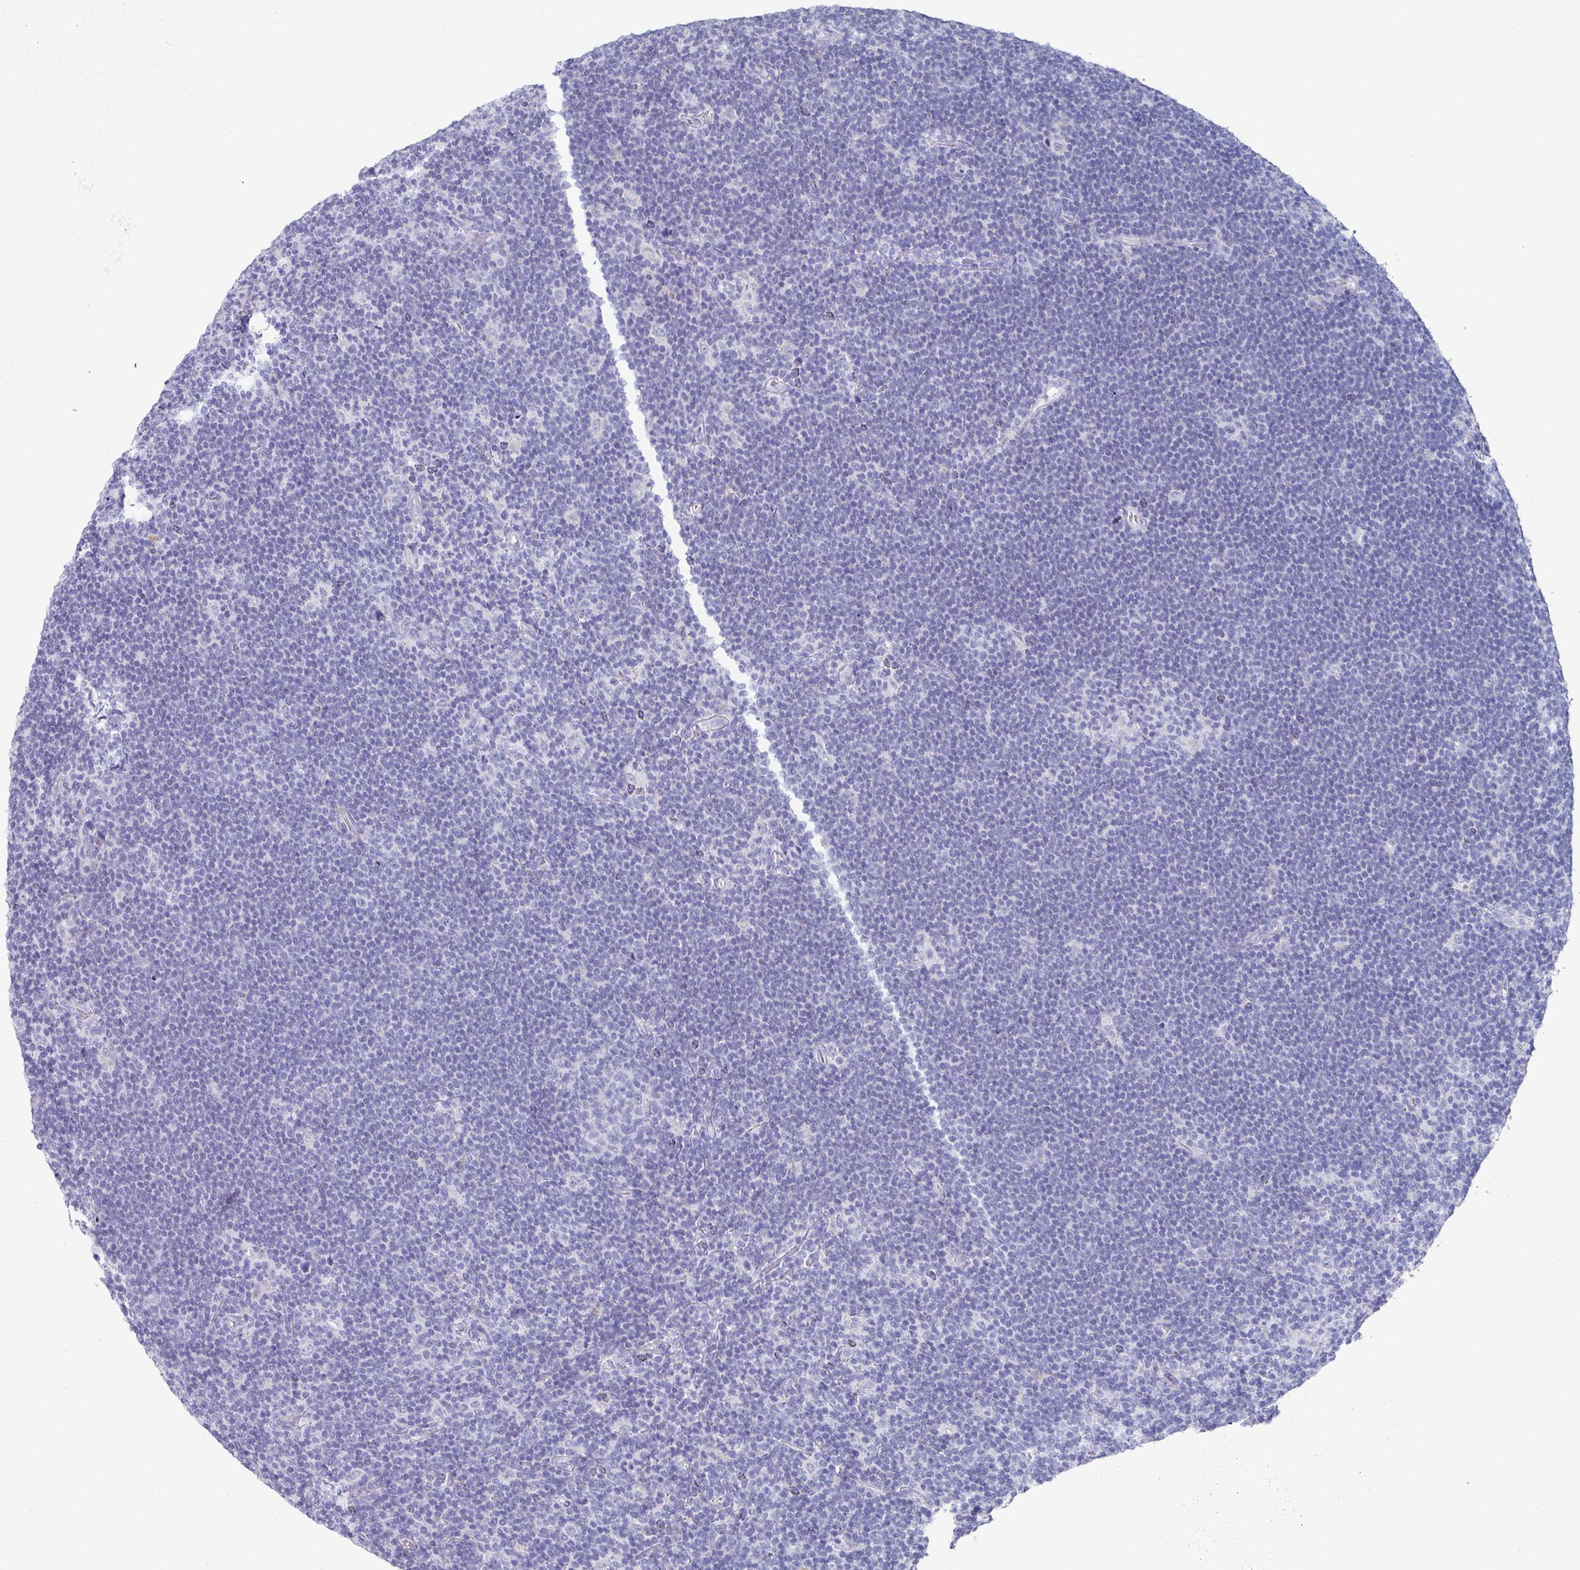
{"staining": {"intensity": "negative", "quantity": "none", "location": "none"}, "tissue": "lymphoma", "cell_type": "Tumor cells", "image_type": "cancer", "snomed": [{"axis": "morphology", "description": "Hodgkin's disease, NOS"}, {"axis": "topography", "description": "Lymph node"}], "caption": "Immunohistochemical staining of human lymphoma reveals no significant staining in tumor cells.", "gene": "SETBP1", "patient": {"sex": "female", "age": 57}}